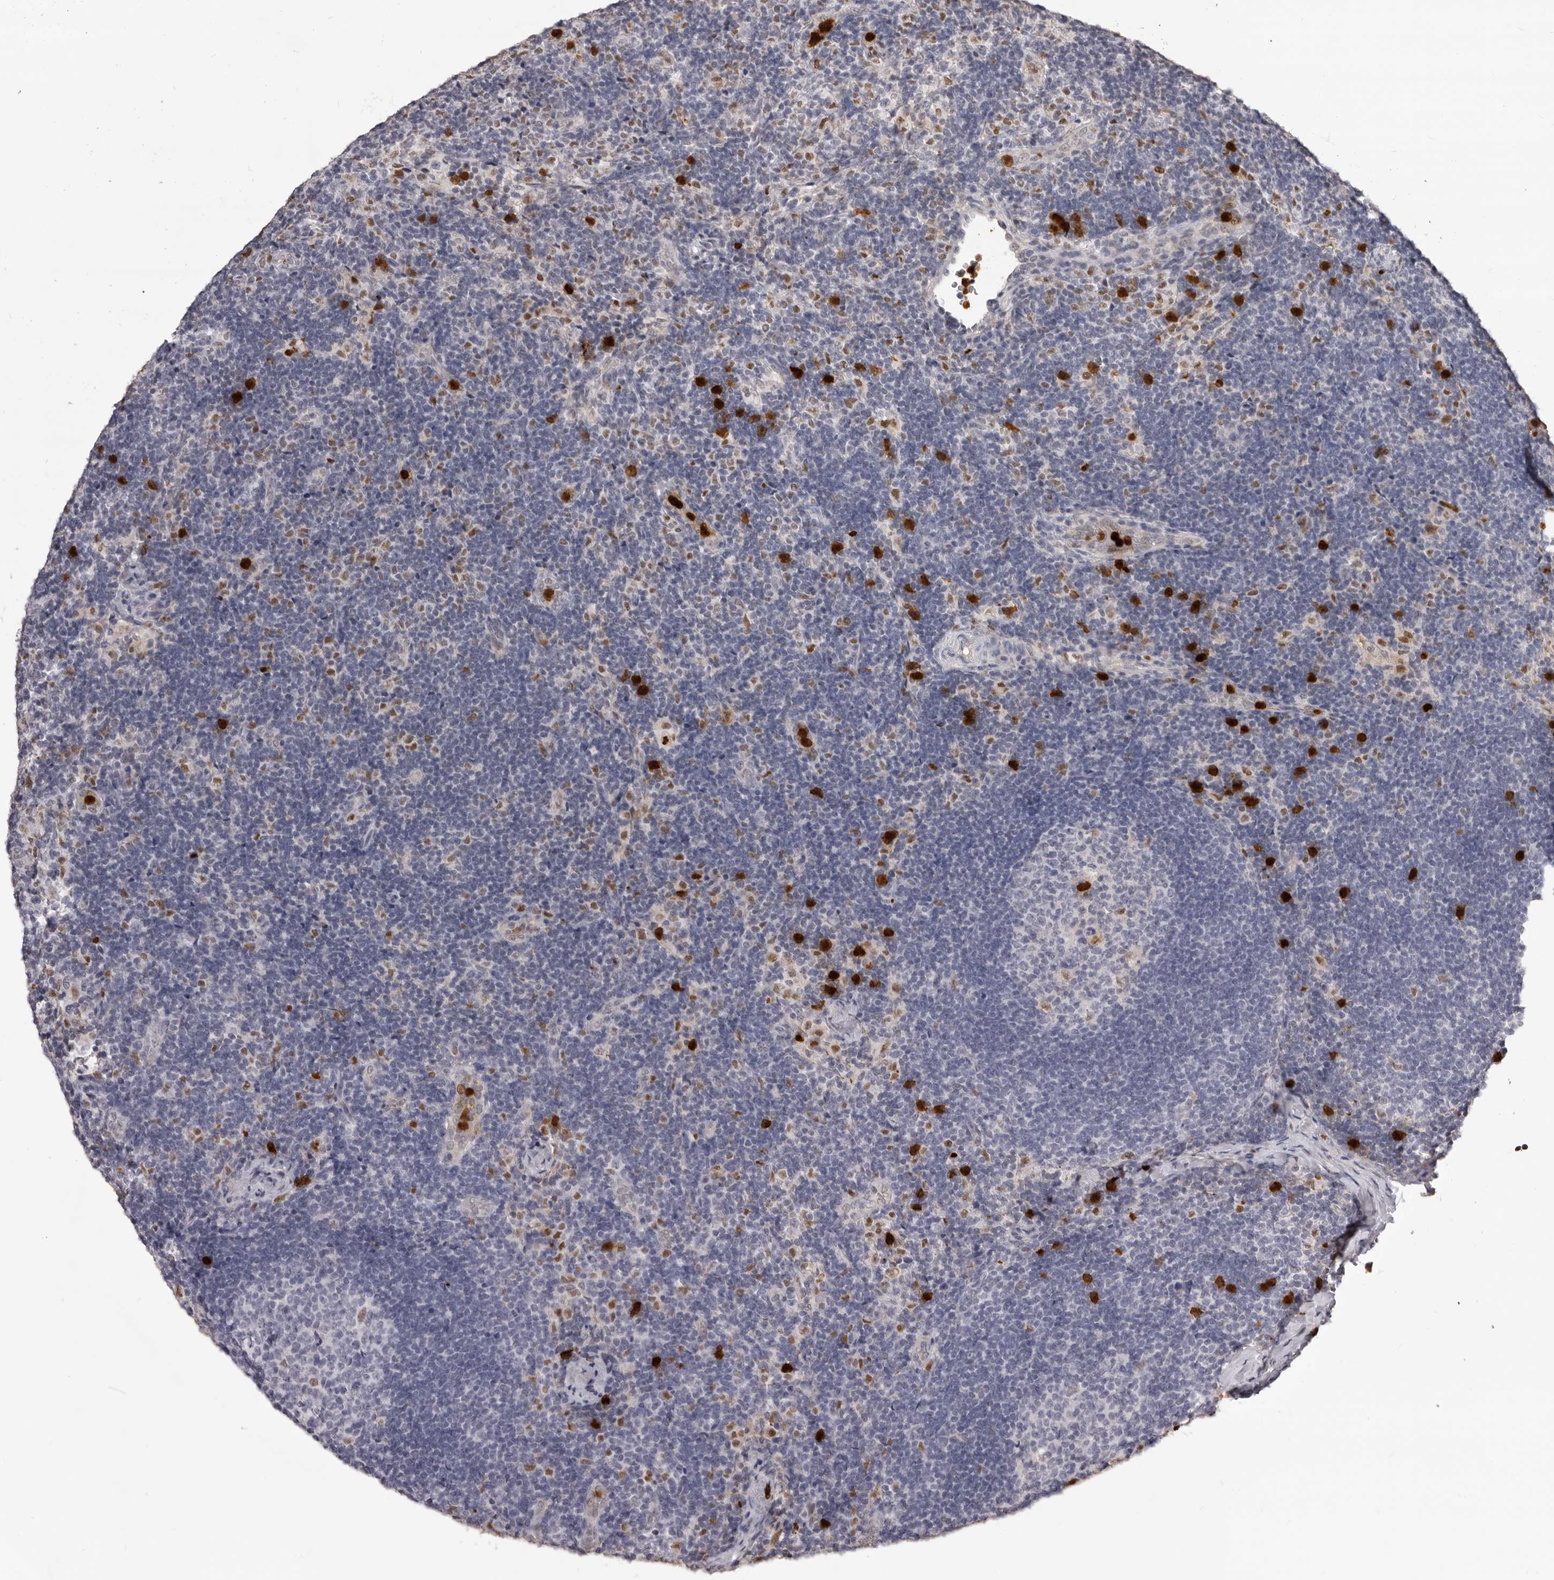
{"staining": {"intensity": "strong", "quantity": "<25%", "location": "nuclear"}, "tissue": "lymph node", "cell_type": "Germinal center cells", "image_type": "normal", "snomed": [{"axis": "morphology", "description": "Normal tissue, NOS"}, {"axis": "topography", "description": "Lymph node"}], "caption": "The photomicrograph exhibits immunohistochemical staining of benign lymph node. There is strong nuclear staining is identified in about <25% of germinal center cells.", "gene": "IL31", "patient": {"sex": "female", "age": 22}}